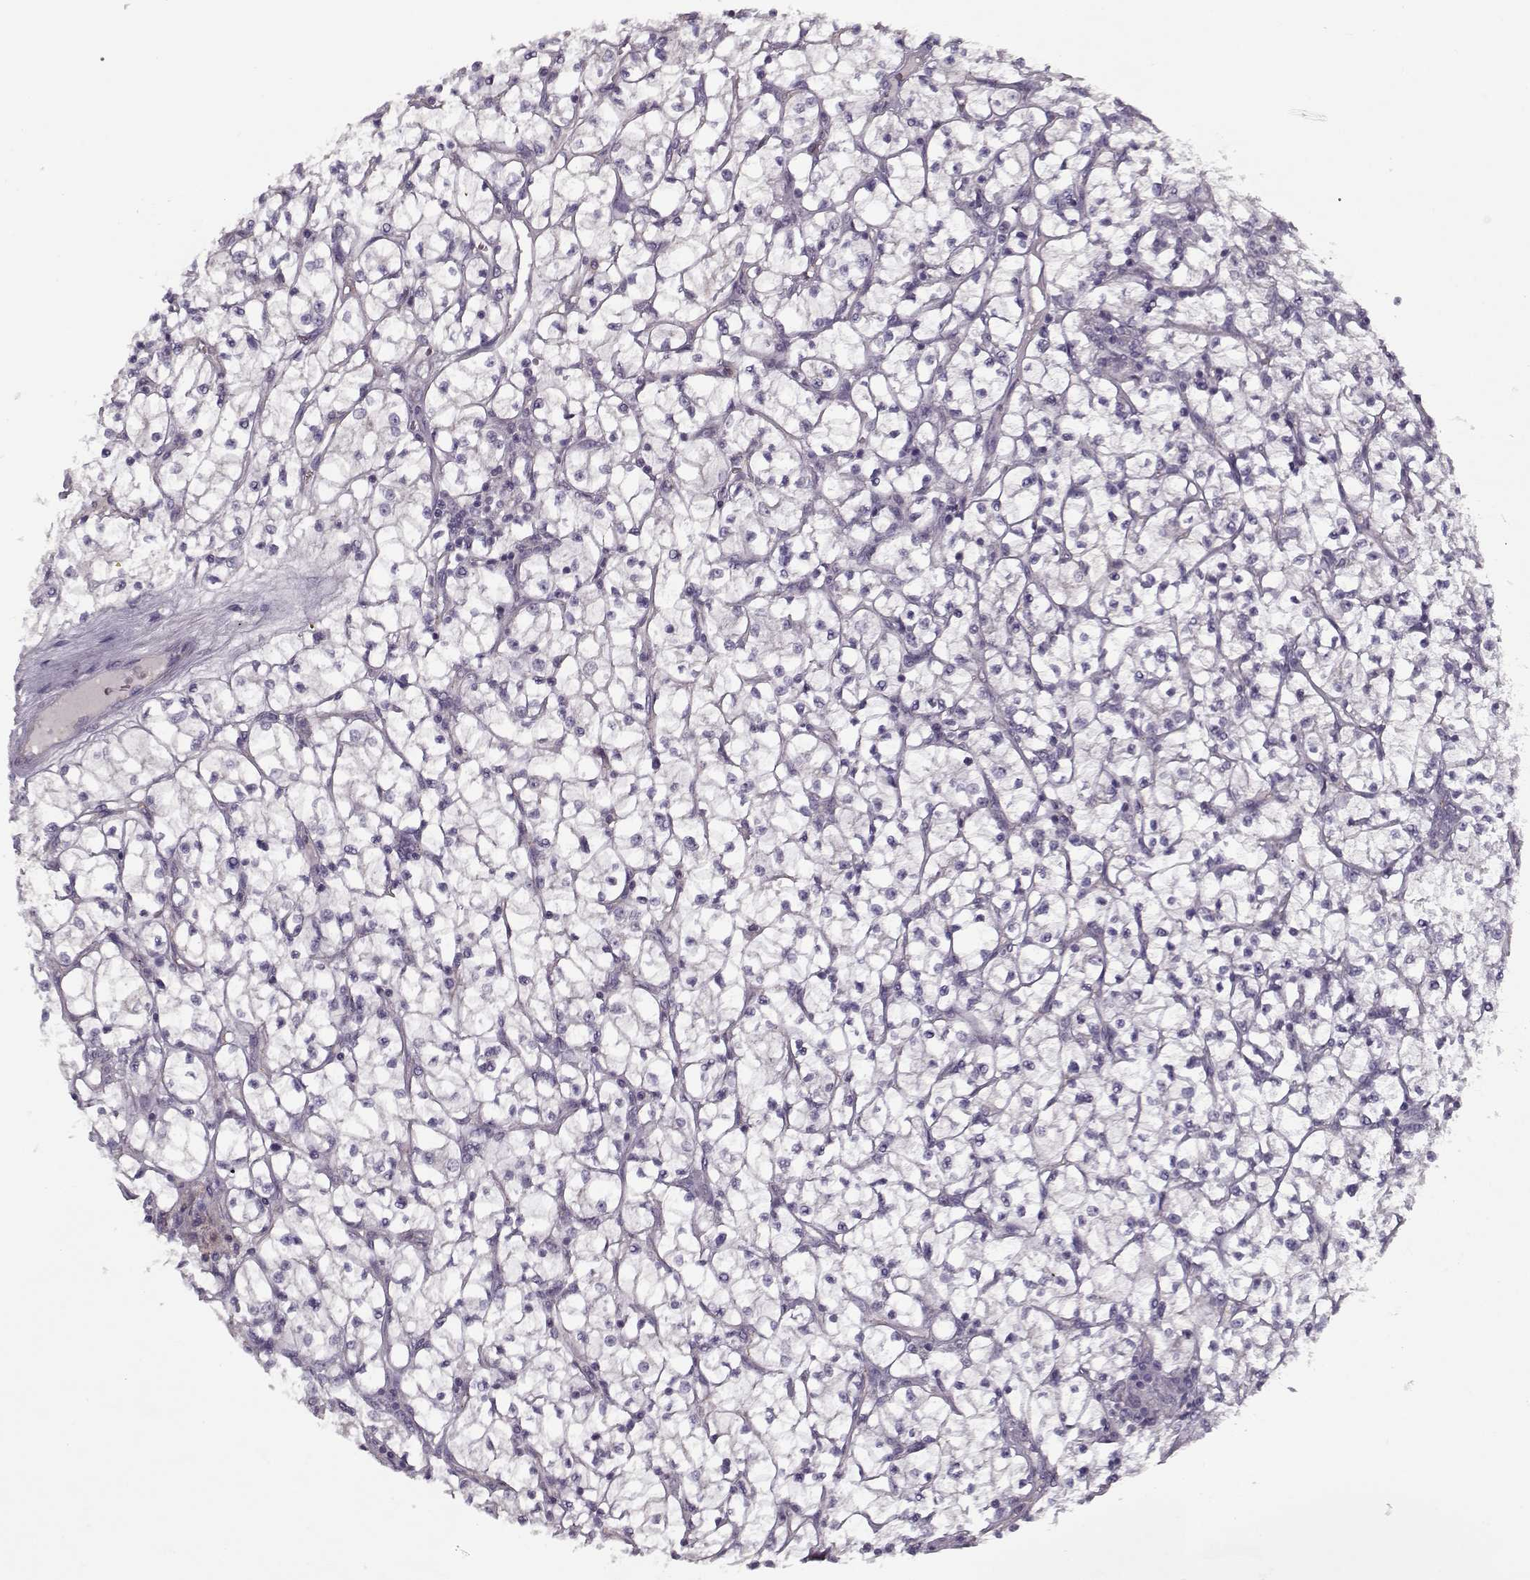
{"staining": {"intensity": "negative", "quantity": "none", "location": "none"}, "tissue": "renal cancer", "cell_type": "Tumor cells", "image_type": "cancer", "snomed": [{"axis": "morphology", "description": "Adenocarcinoma, NOS"}, {"axis": "topography", "description": "Kidney"}], "caption": "This is an immunohistochemistry histopathology image of human renal cancer (adenocarcinoma). There is no expression in tumor cells.", "gene": "UNC13D", "patient": {"sex": "female", "age": 64}}